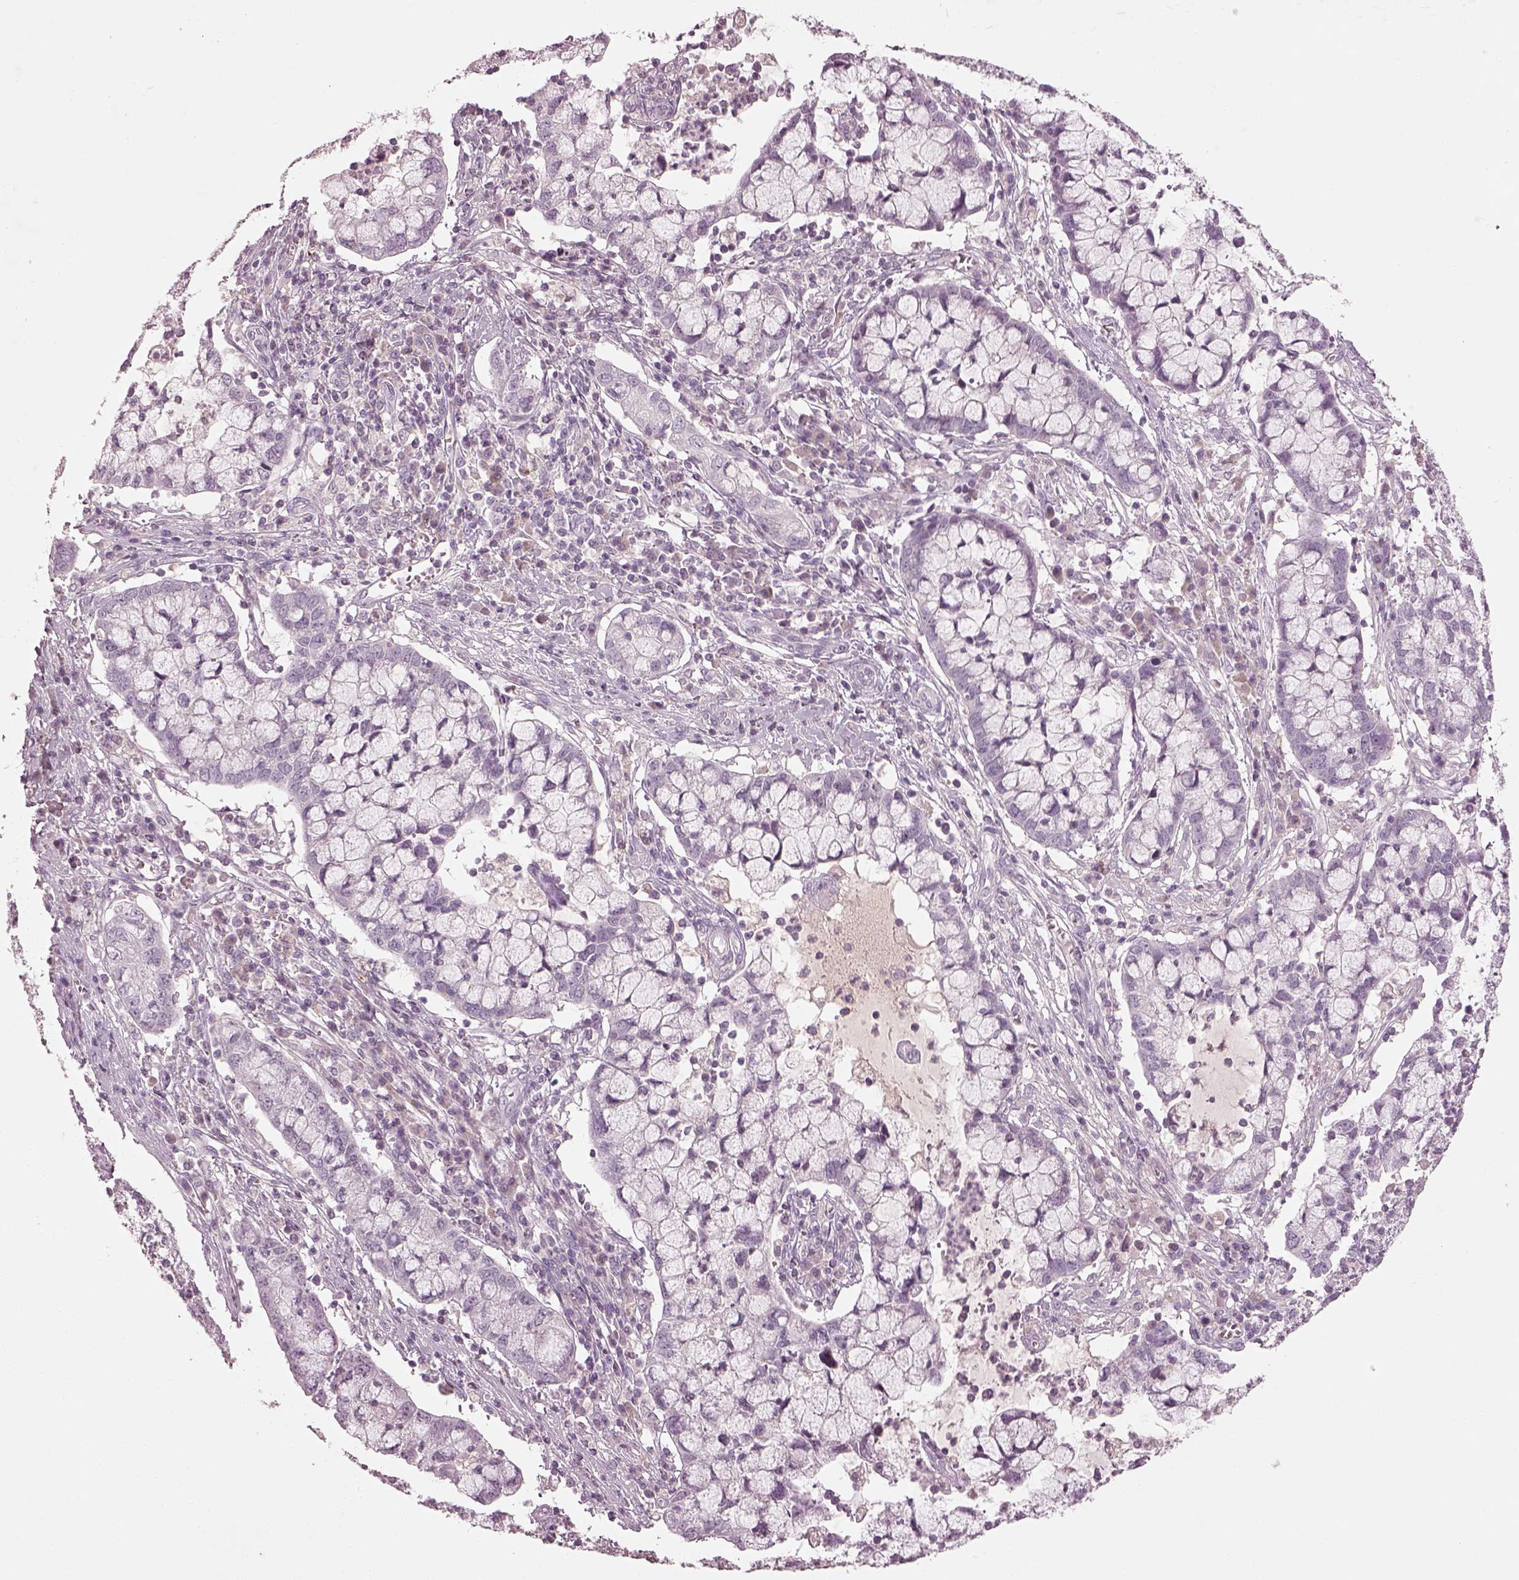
{"staining": {"intensity": "negative", "quantity": "none", "location": "none"}, "tissue": "cervical cancer", "cell_type": "Tumor cells", "image_type": "cancer", "snomed": [{"axis": "morphology", "description": "Adenocarcinoma, NOS"}, {"axis": "topography", "description": "Cervix"}], "caption": "Micrograph shows no significant protein staining in tumor cells of adenocarcinoma (cervical).", "gene": "SPATA6L", "patient": {"sex": "female", "age": 40}}